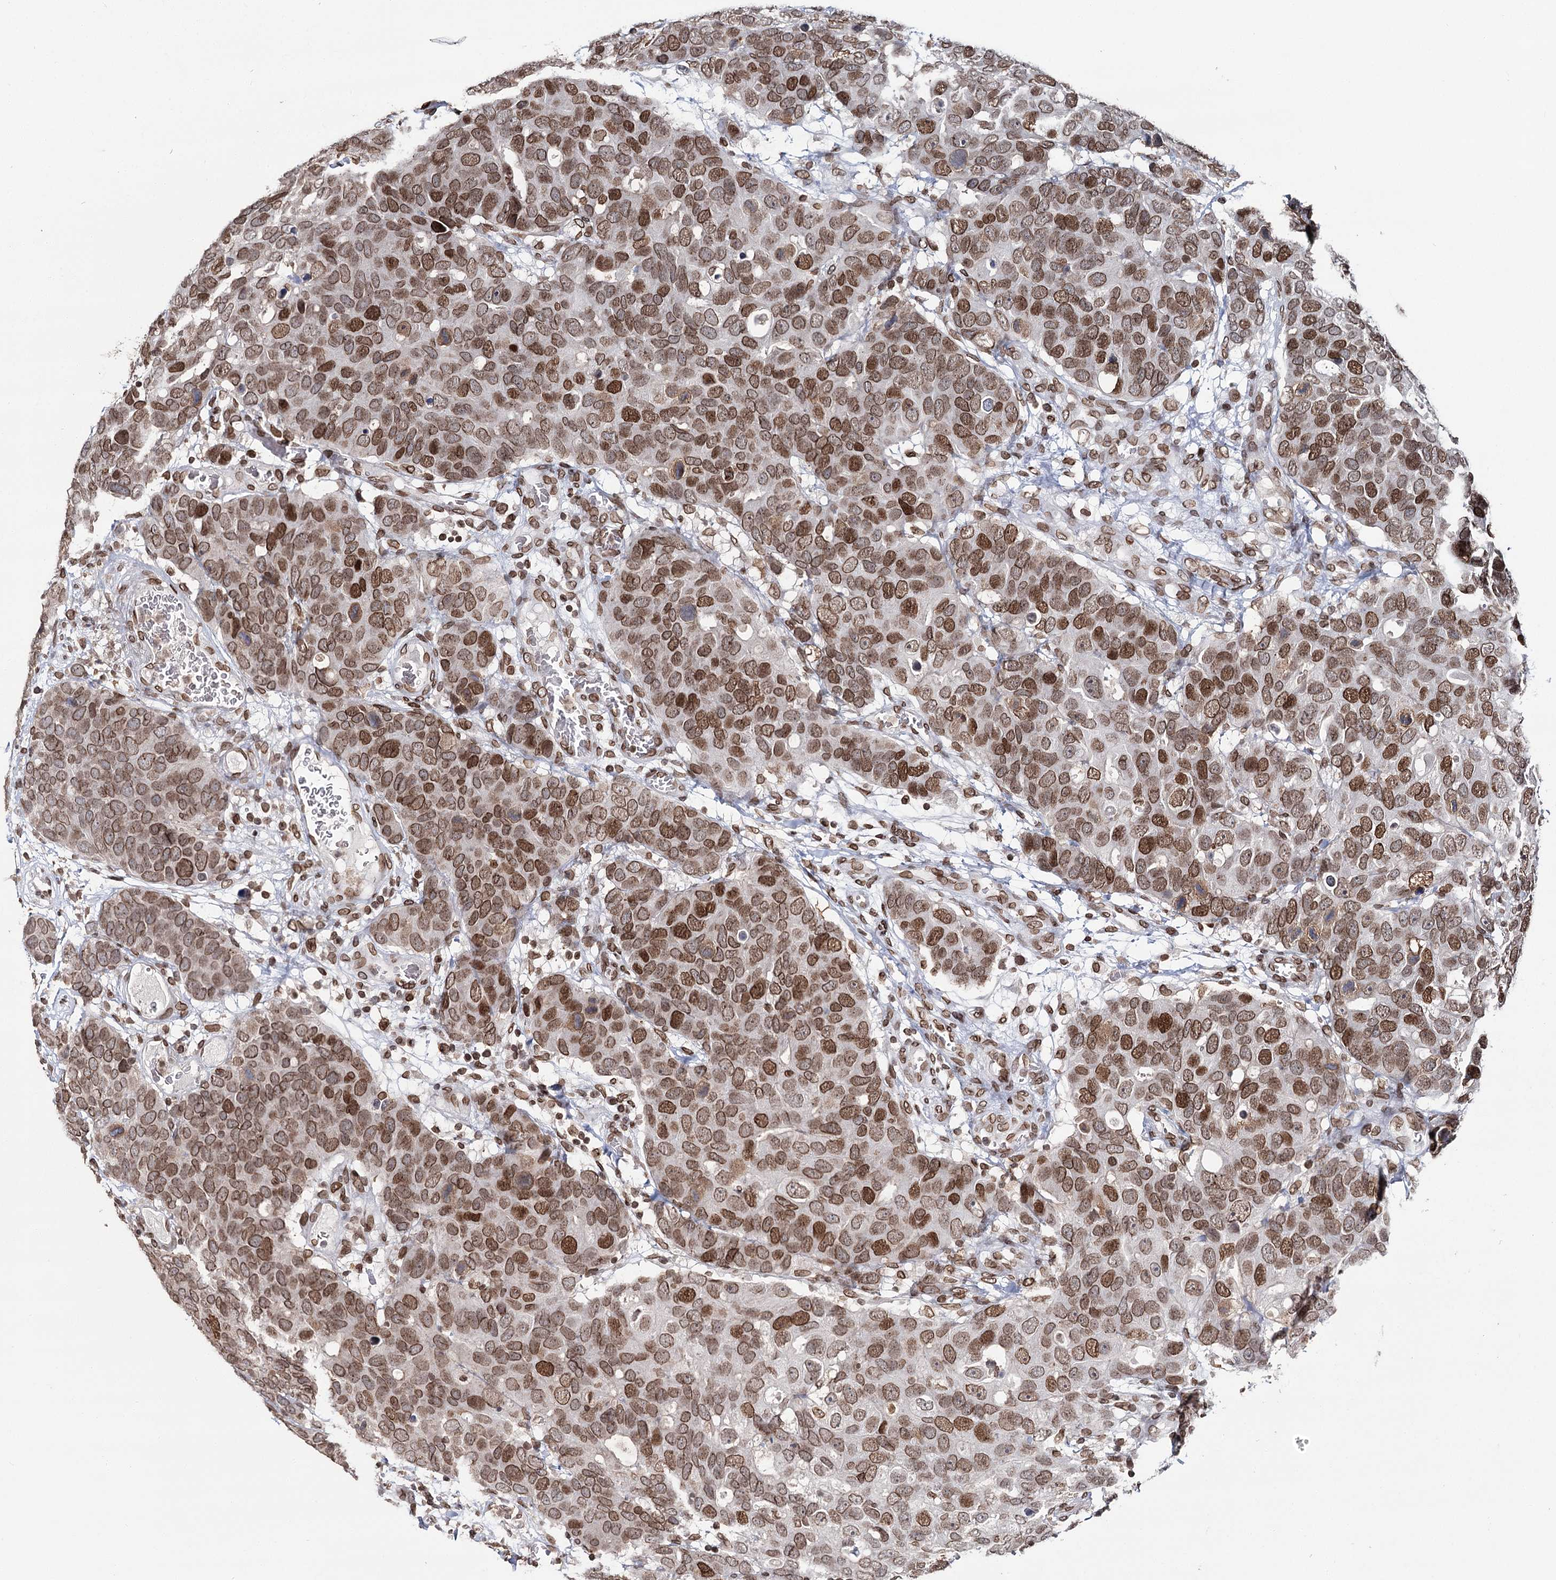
{"staining": {"intensity": "moderate", "quantity": ">75%", "location": "cytoplasmic/membranous,nuclear"}, "tissue": "breast cancer", "cell_type": "Tumor cells", "image_type": "cancer", "snomed": [{"axis": "morphology", "description": "Duct carcinoma"}, {"axis": "topography", "description": "Breast"}], "caption": "Approximately >75% of tumor cells in human breast cancer reveal moderate cytoplasmic/membranous and nuclear protein expression as visualized by brown immunohistochemical staining.", "gene": "KIAA0930", "patient": {"sex": "female", "age": 83}}